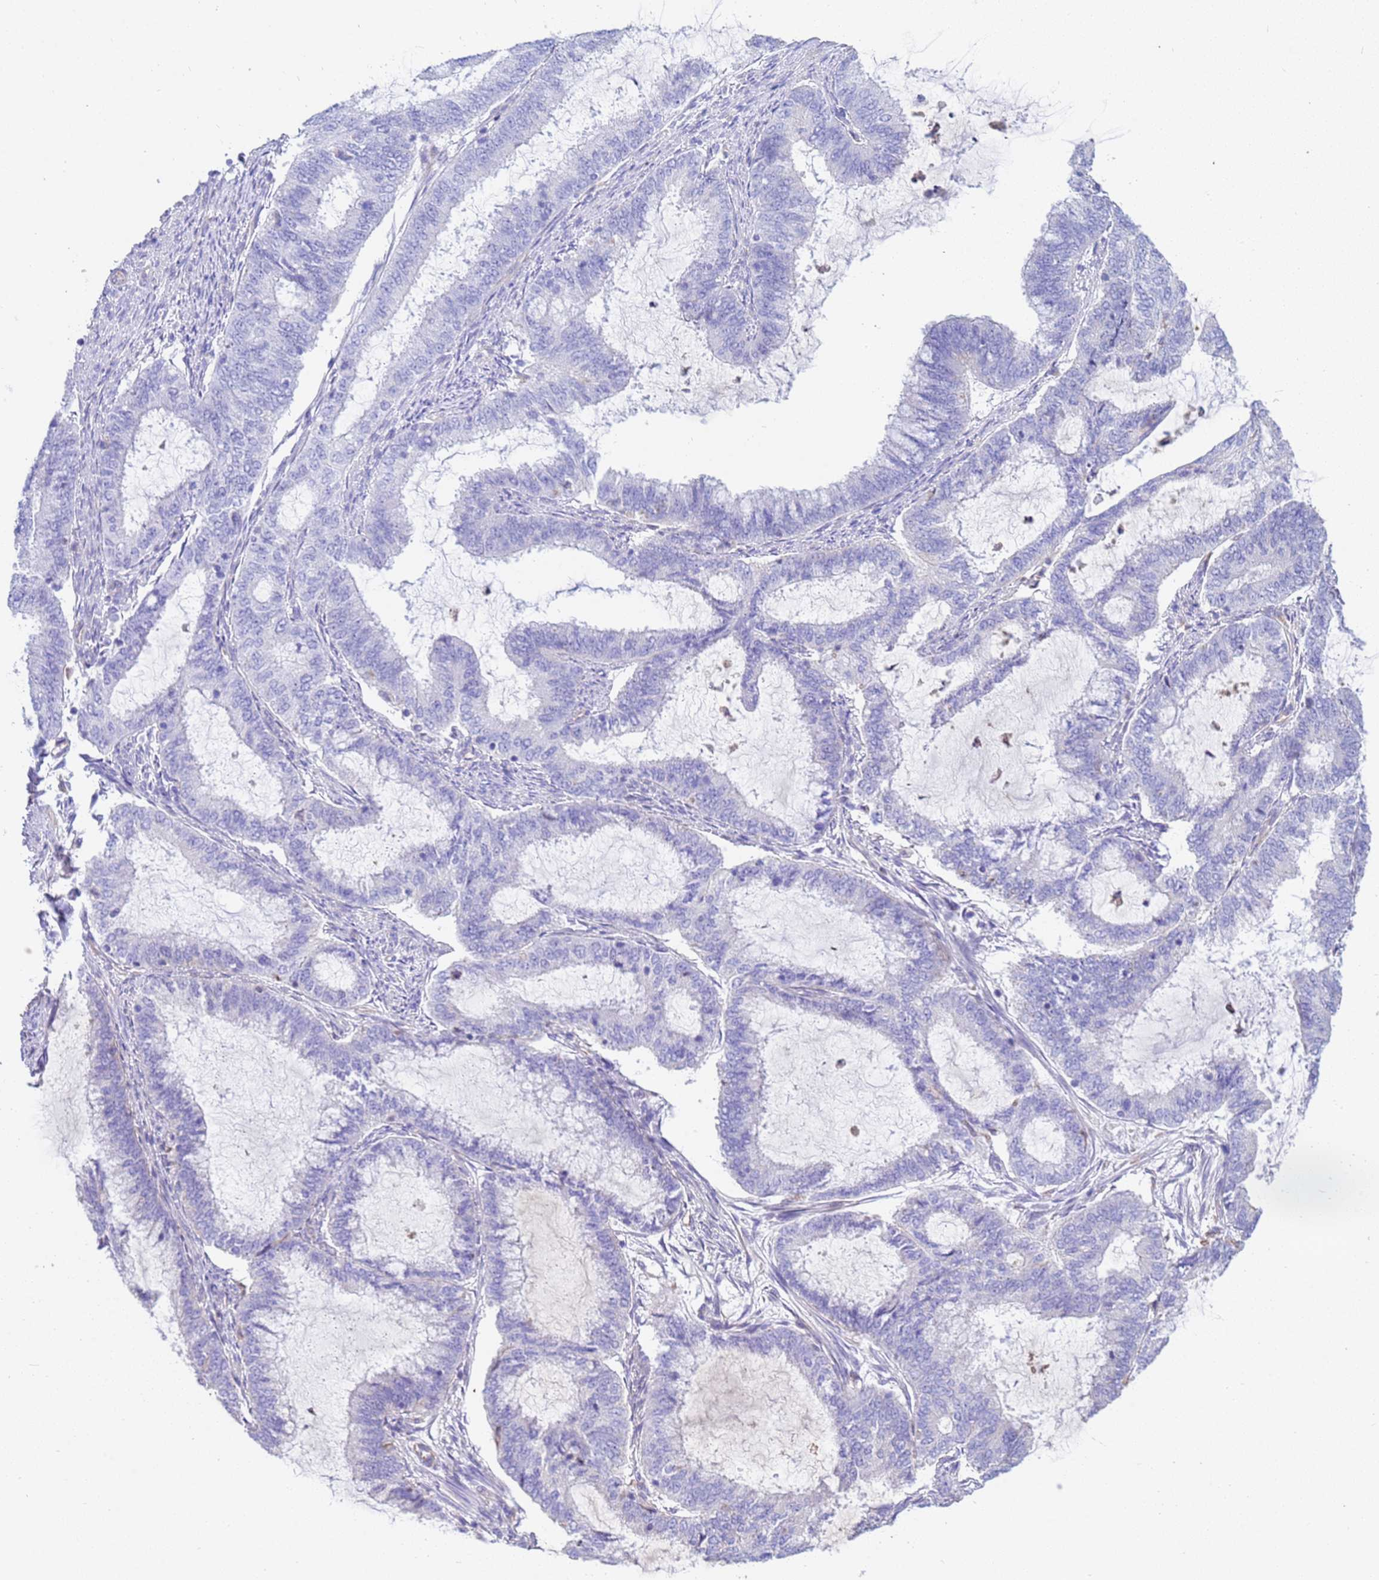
{"staining": {"intensity": "negative", "quantity": "none", "location": "none"}, "tissue": "endometrial cancer", "cell_type": "Tumor cells", "image_type": "cancer", "snomed": [{"axis": "morphology", "description": "Adenocarcinoma, NOS"}, {"axis": "topography", "description": "Endometrium"}], "caption": "Human endometrial cancer stained for a protein using IHC exhibits no staining in tumor cells.", "gene": "TCEAL3", "patient": {"sex": "female", "age": 51}}